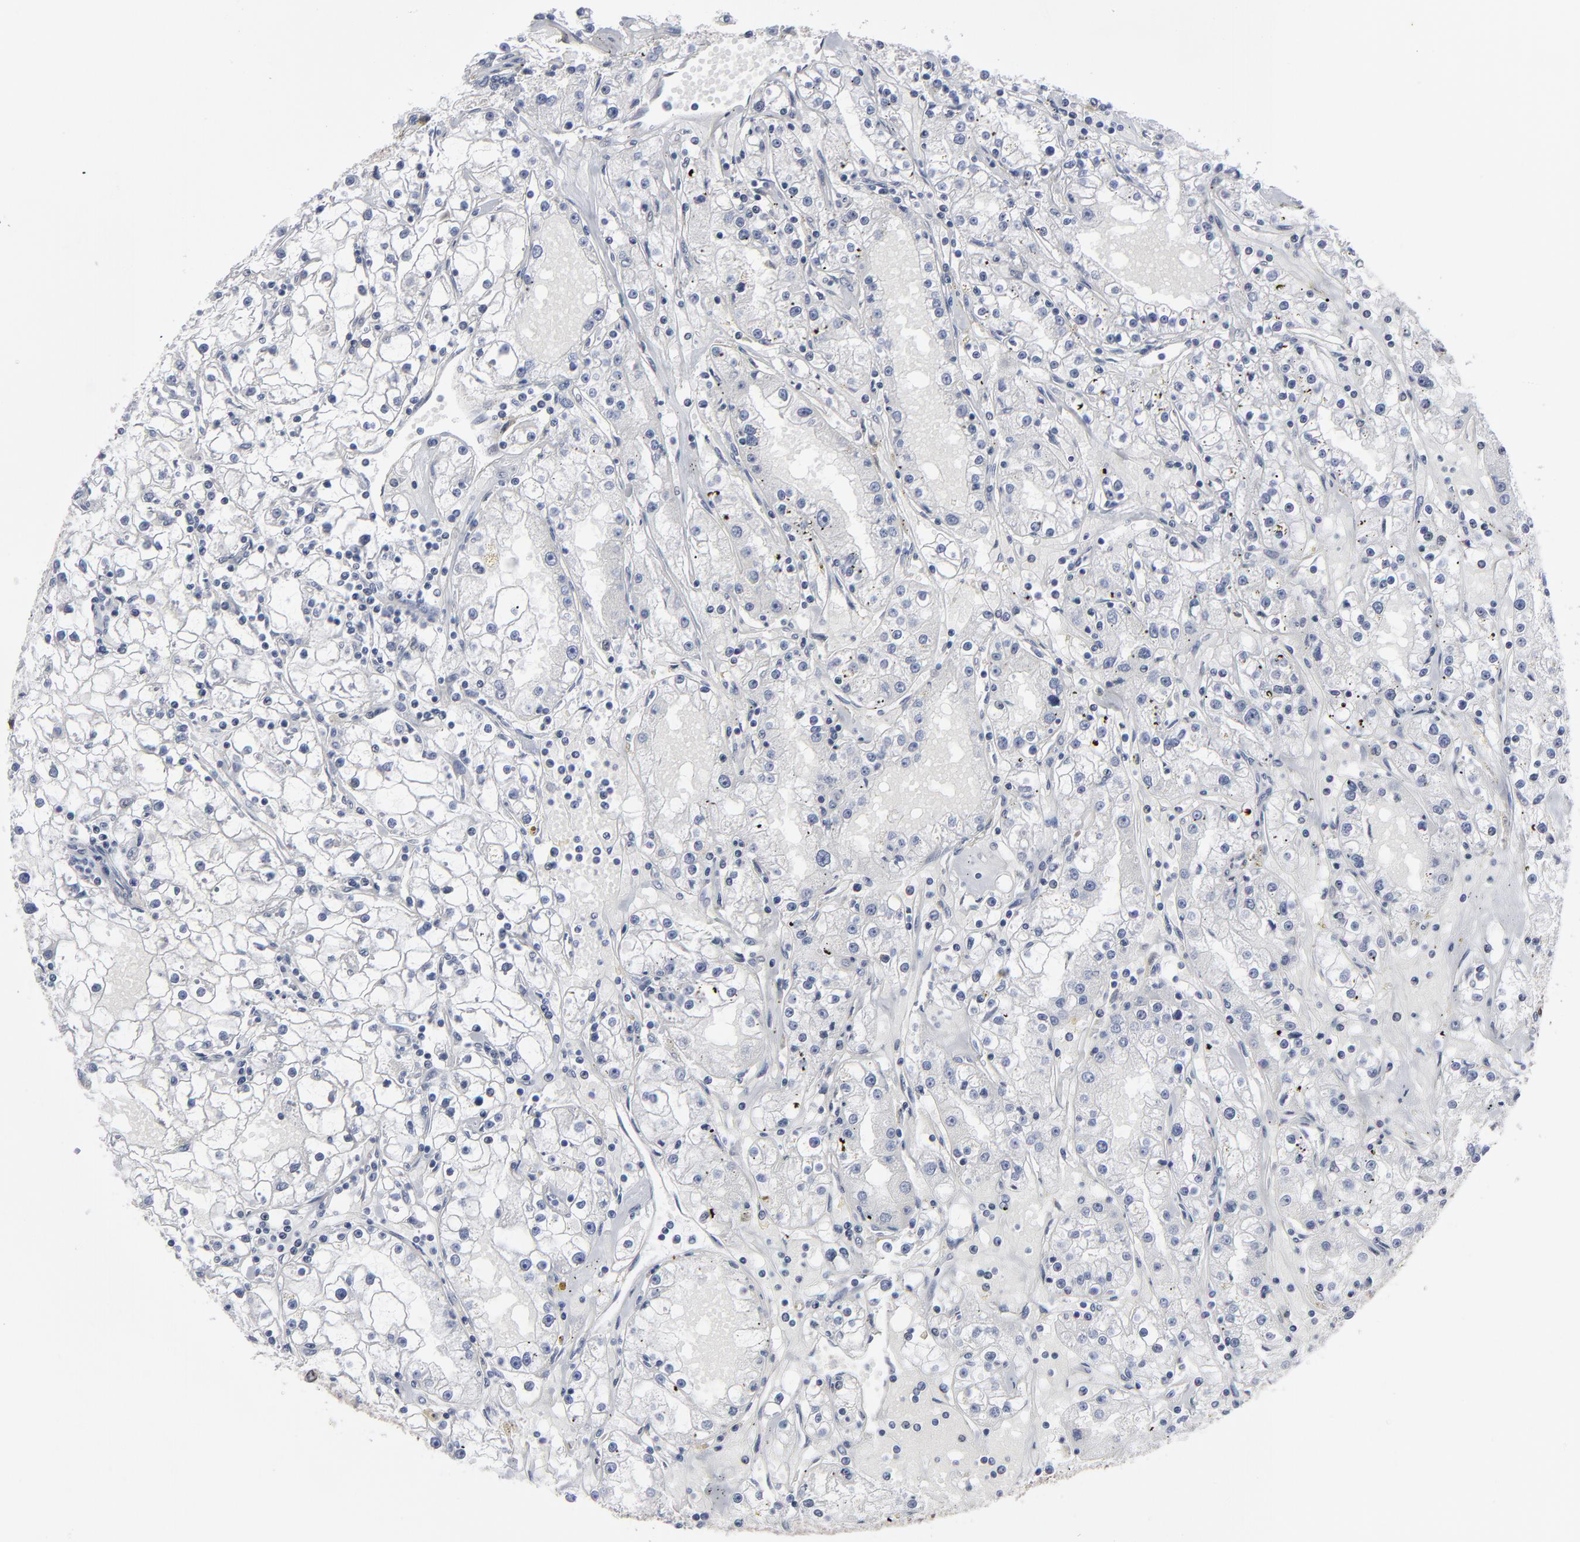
{"staining": {"intensity": "negative", "quantity": "none", "location": "none"}, "tissue": "renal cancer", "cell_type": "Tumor cells", "image_type": "cancer", "snomed": [{"axis": "morphology", "description": "Adenocarcinoma, NOS"}, {"axis": "topography", "description": "Kidney"}], "caption": "Immunohistochemistry photomicrograph of human renal cancer stained for a protein (brown), which reveals no positivity in tumor cells.", "gene": "SYNE2", "patient": {"sex": "male", "age": 56}}